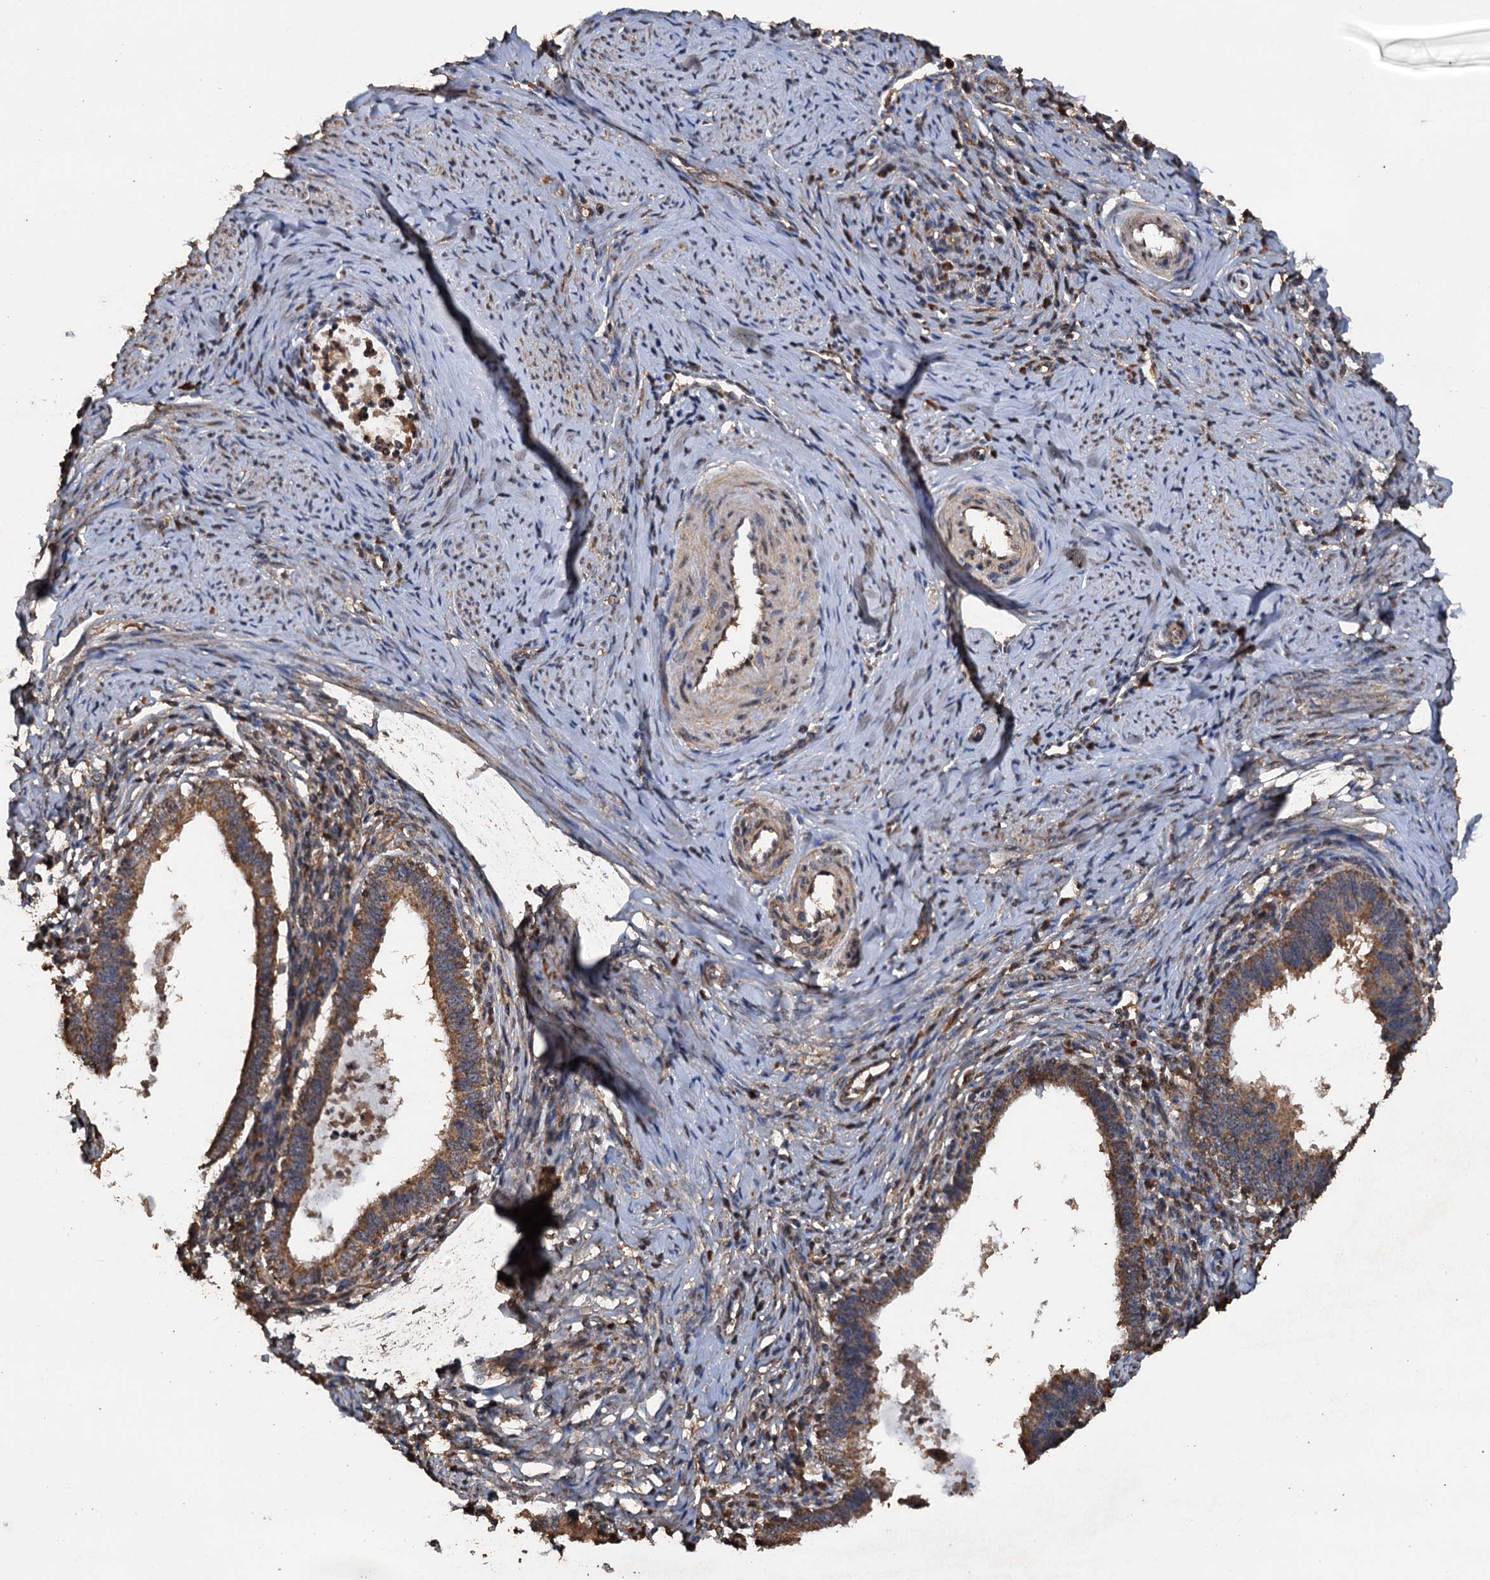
{"staining": {"intensity": "moderate", "quantity": ">75%", "location": "cytoplasmic/membranous"}, "tissue": "cervical cancer", "cell_type": "Tumor cells", "image_type": "cancer", "snomed": [{"axis": "morphology", "description": "Adenocarcinoma, NOS"}, {"axis": "topography", "description": "Cervix"}], "caption": "Immunohistochemistry (IHC) of human cervical cancer (adenocarcinoma) displays medium levels of moderate cytoplasmic/membranous staining in about >75% of tumor cells. (Stains: DAB (3,3'-diaminobenzidine) in brown, nuclei in blue, Microscopy: brightfield microscopy at high magnification).", "gene": "PSMD9", "patient": {"sex": "female", "age": 36}}